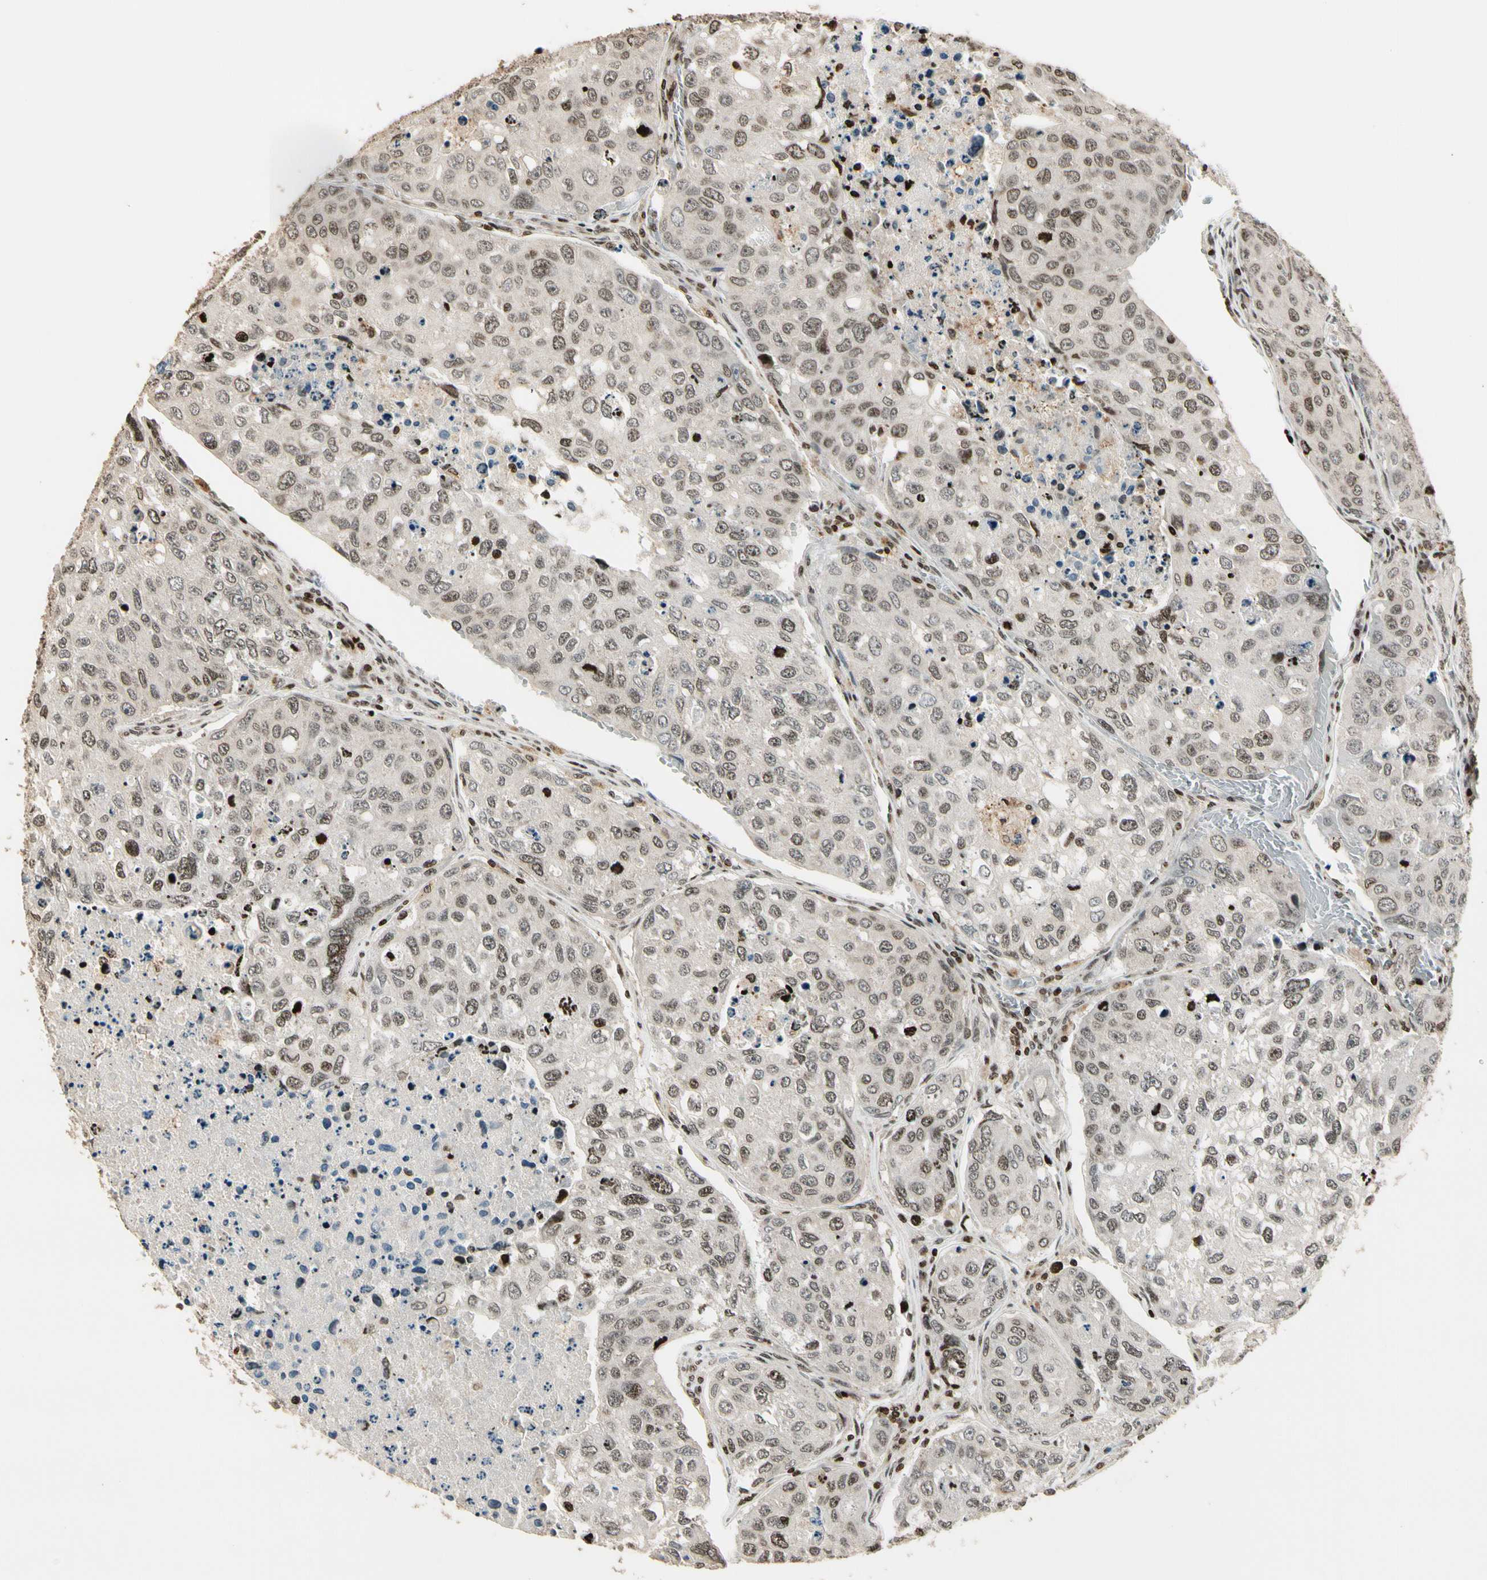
{"staining": {"intensity": "weak", "quantity": ">75%", "location": "nuclear"}, "tissue": "urothelial cancer", "cell_type": "Tumor cells", "image_type": "cancer", "snomed": [{"axis": "morphology", "description": "Urothelial carcinoma, High grade"}, {"axis": "topography", "description": "Lymph node"}, {"axis": "topography", "description": "Urinary bladder"}], "caption": "A low amount of weak nuclear staining is present in about >75% of tumor cells in high-grade urothelial carcinoma tissue.", "gene": "TSHZ3", "patient": {"sex": "male", "age": 51}}